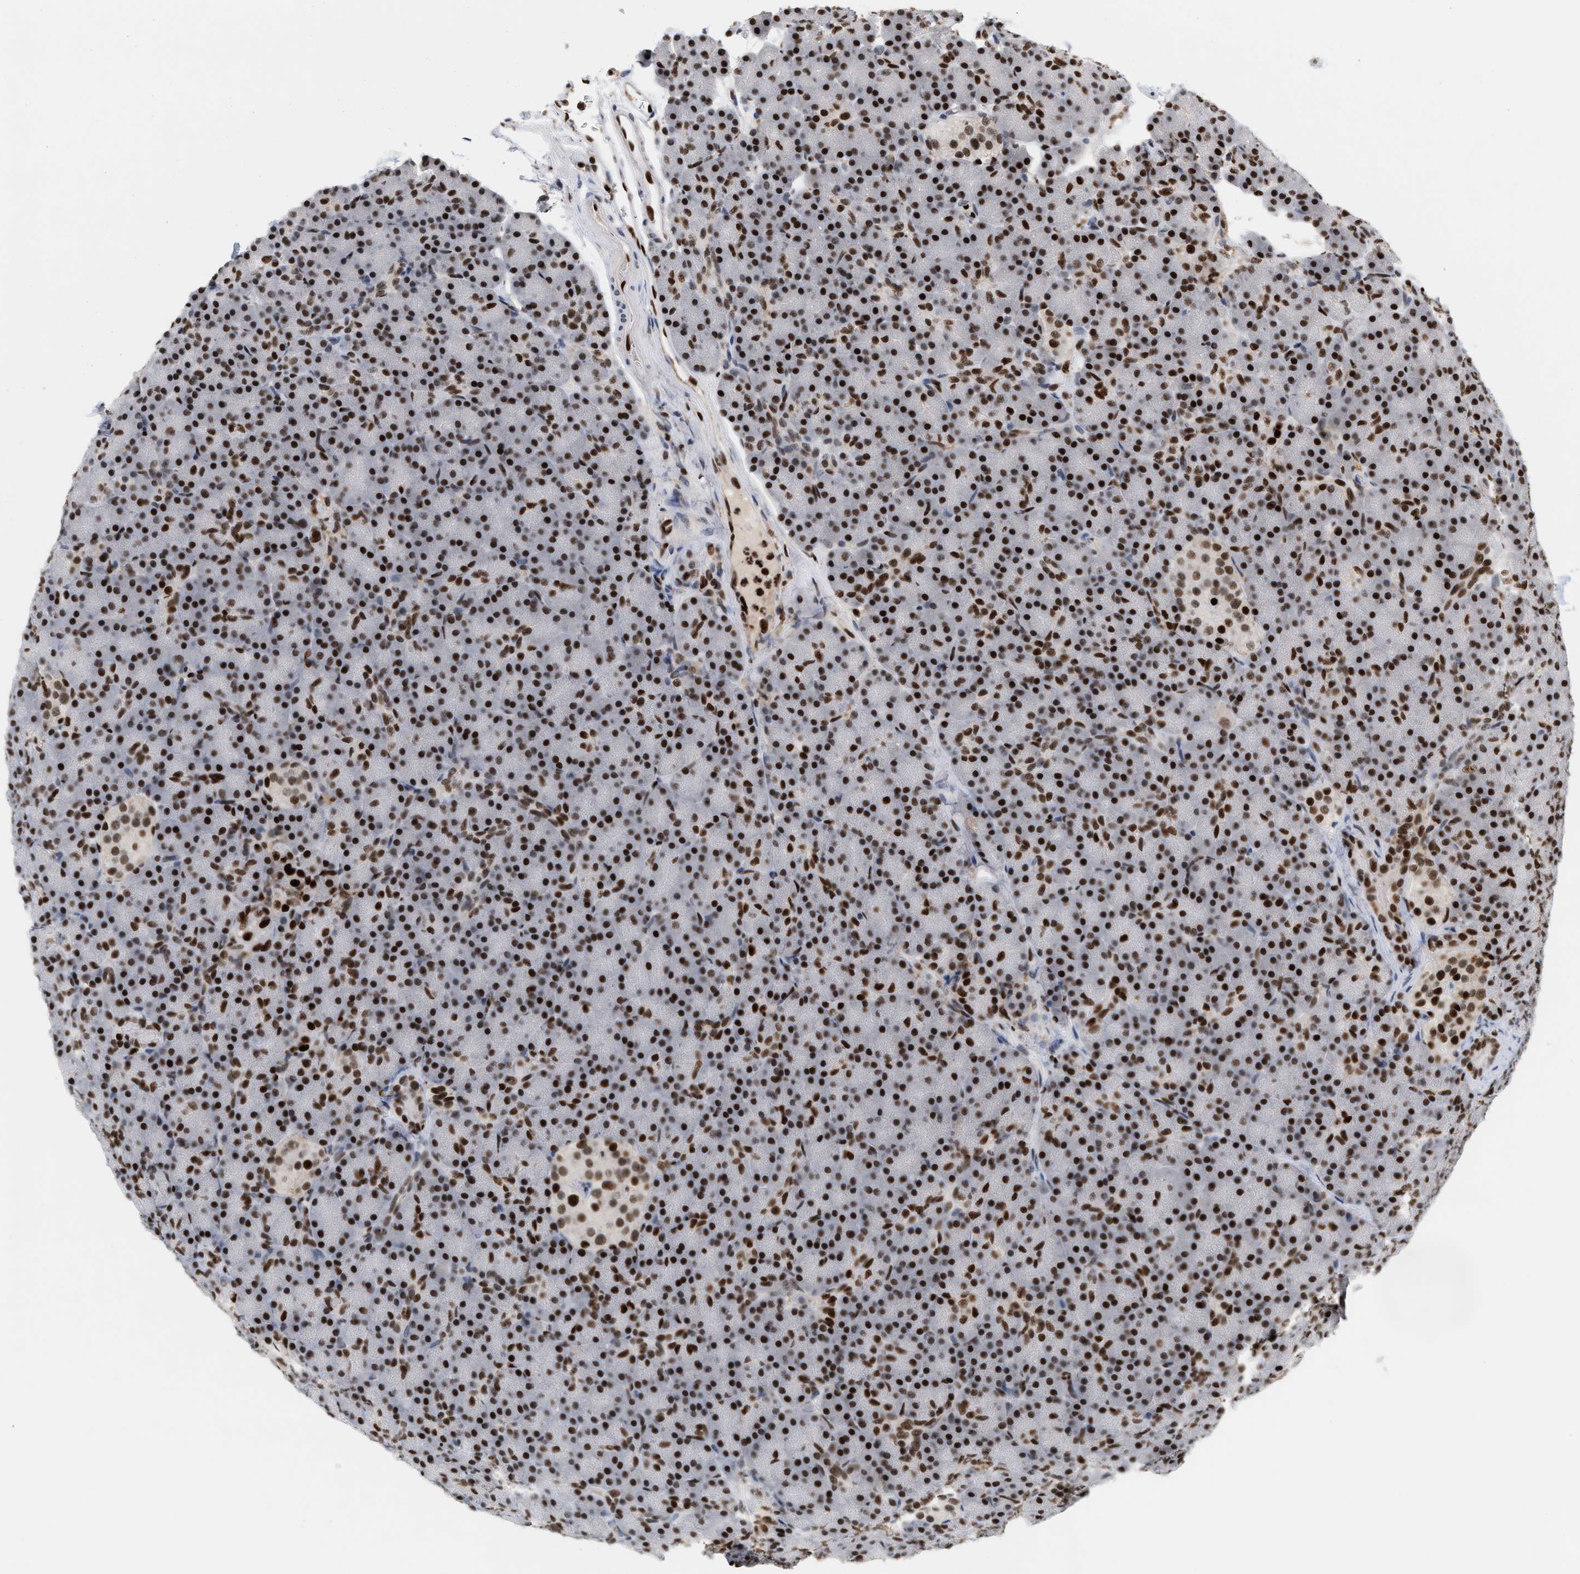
{"staining": {"intensity": "strong", "quantity": ">75%", "location": "nuclear"}, "tissue": "pancreas", "cell_type": "Exocrine glandular cells", "image_type": "normal", "snomed": [{"axis": "morphology", "description": "Normal tissue, NOS"}, {"axis": "topography", "description": "Pancreas"}], "caption": "Protein analysis of normal pancreas reveals strong nuclear positivity in approximately >75% of exocrine glandular cells.", "gene": "C17orf49", "patient": {"sex": "female", "age": 43}}